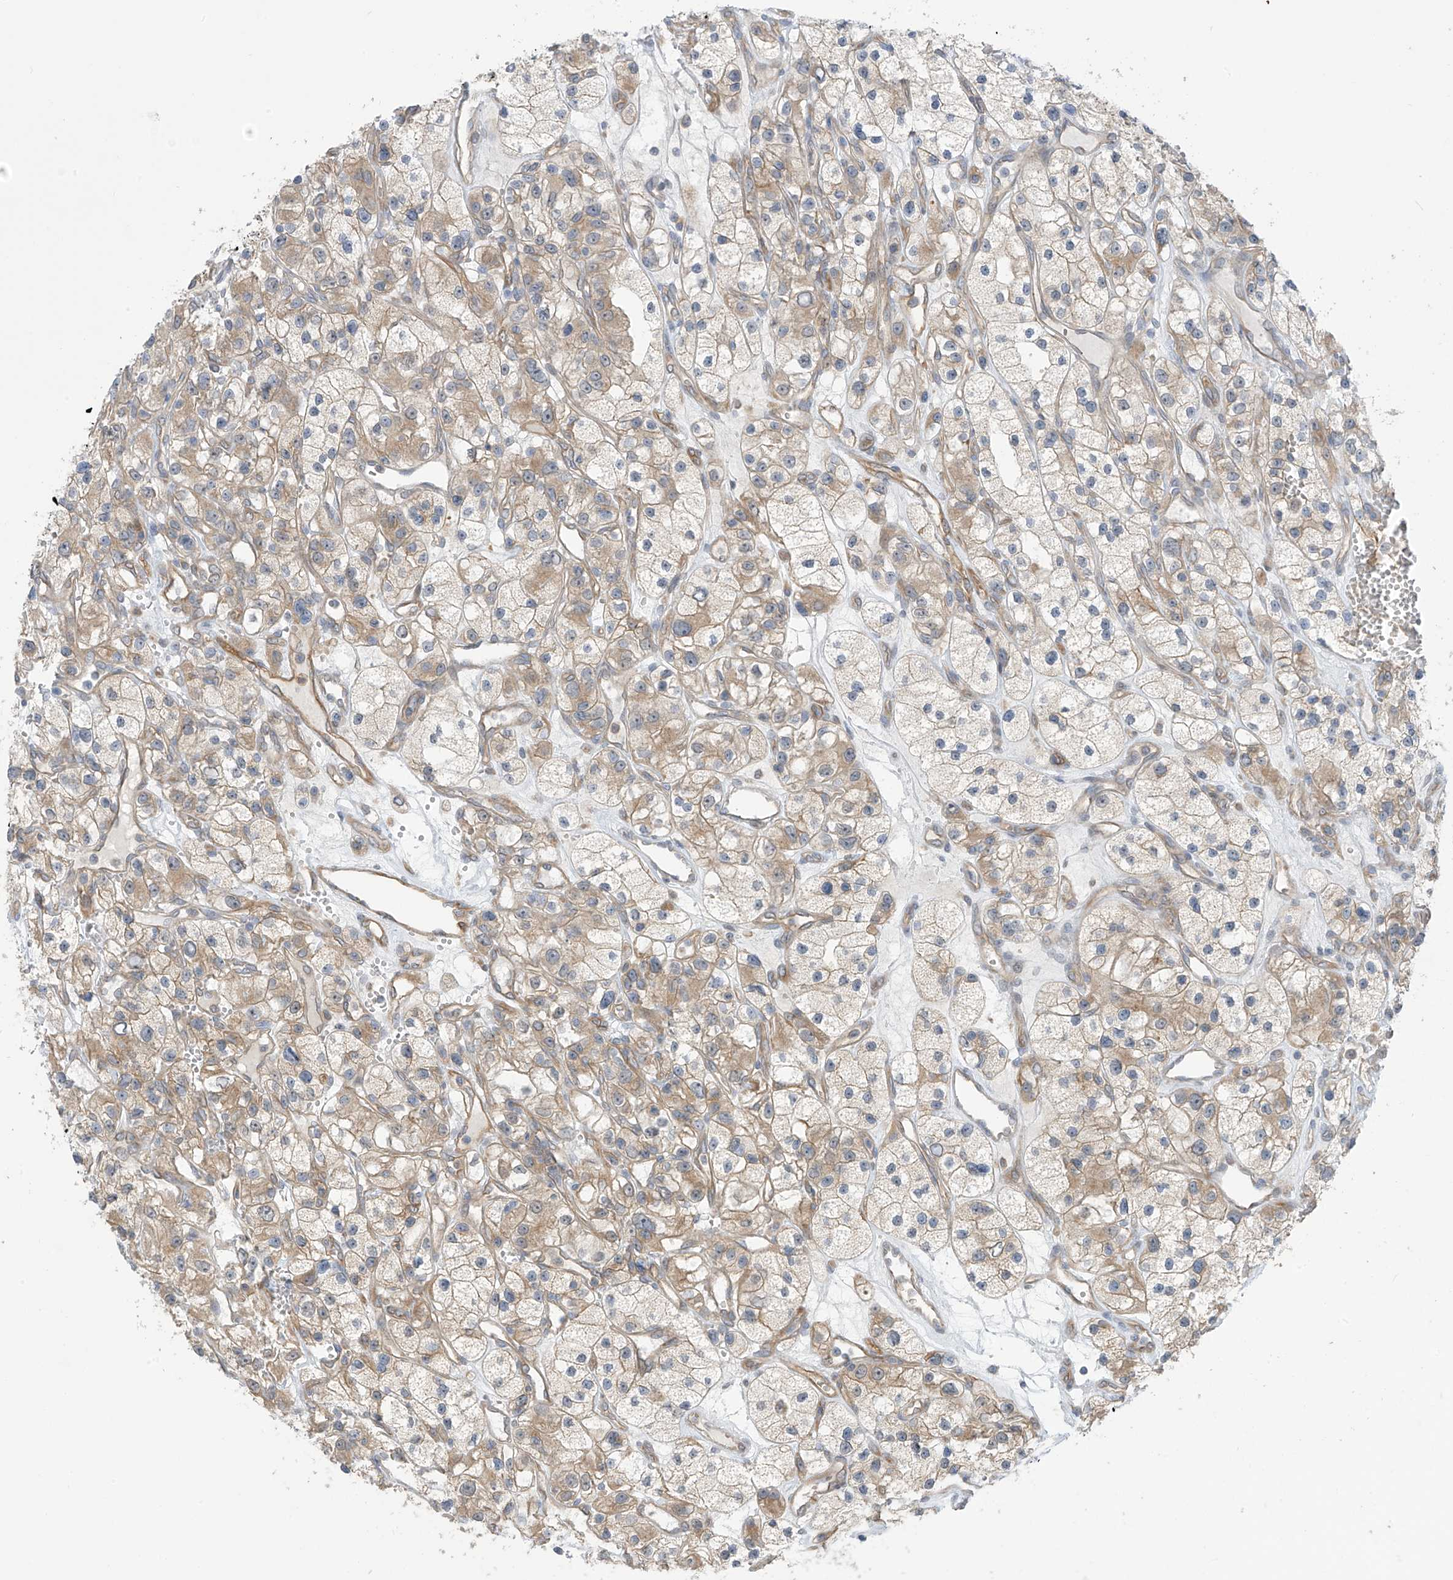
{"staining": {"intensity": "weak", "quantity": "25%-75%", "location": "cytoplasmic/membranous"}, "tissue": "renal cancer", "cell_type": "Tumor cells", "image_type": "cancer", "snomed": [{"axis": "morphology", "description": "Adenocarcinoma, NOS"}, {"axis": "topography", "description": "Kidney"}], "caption": "Immunohistochemistry (IHC) (DAB) staining of human adenocarcinoma (renal) displays weak cytoplasmic/membranous protein positivity in approximately 25%-75% of tumor cells.", "gene": "KIAA1522", "patient": {"sex": "female", "age": 57}}